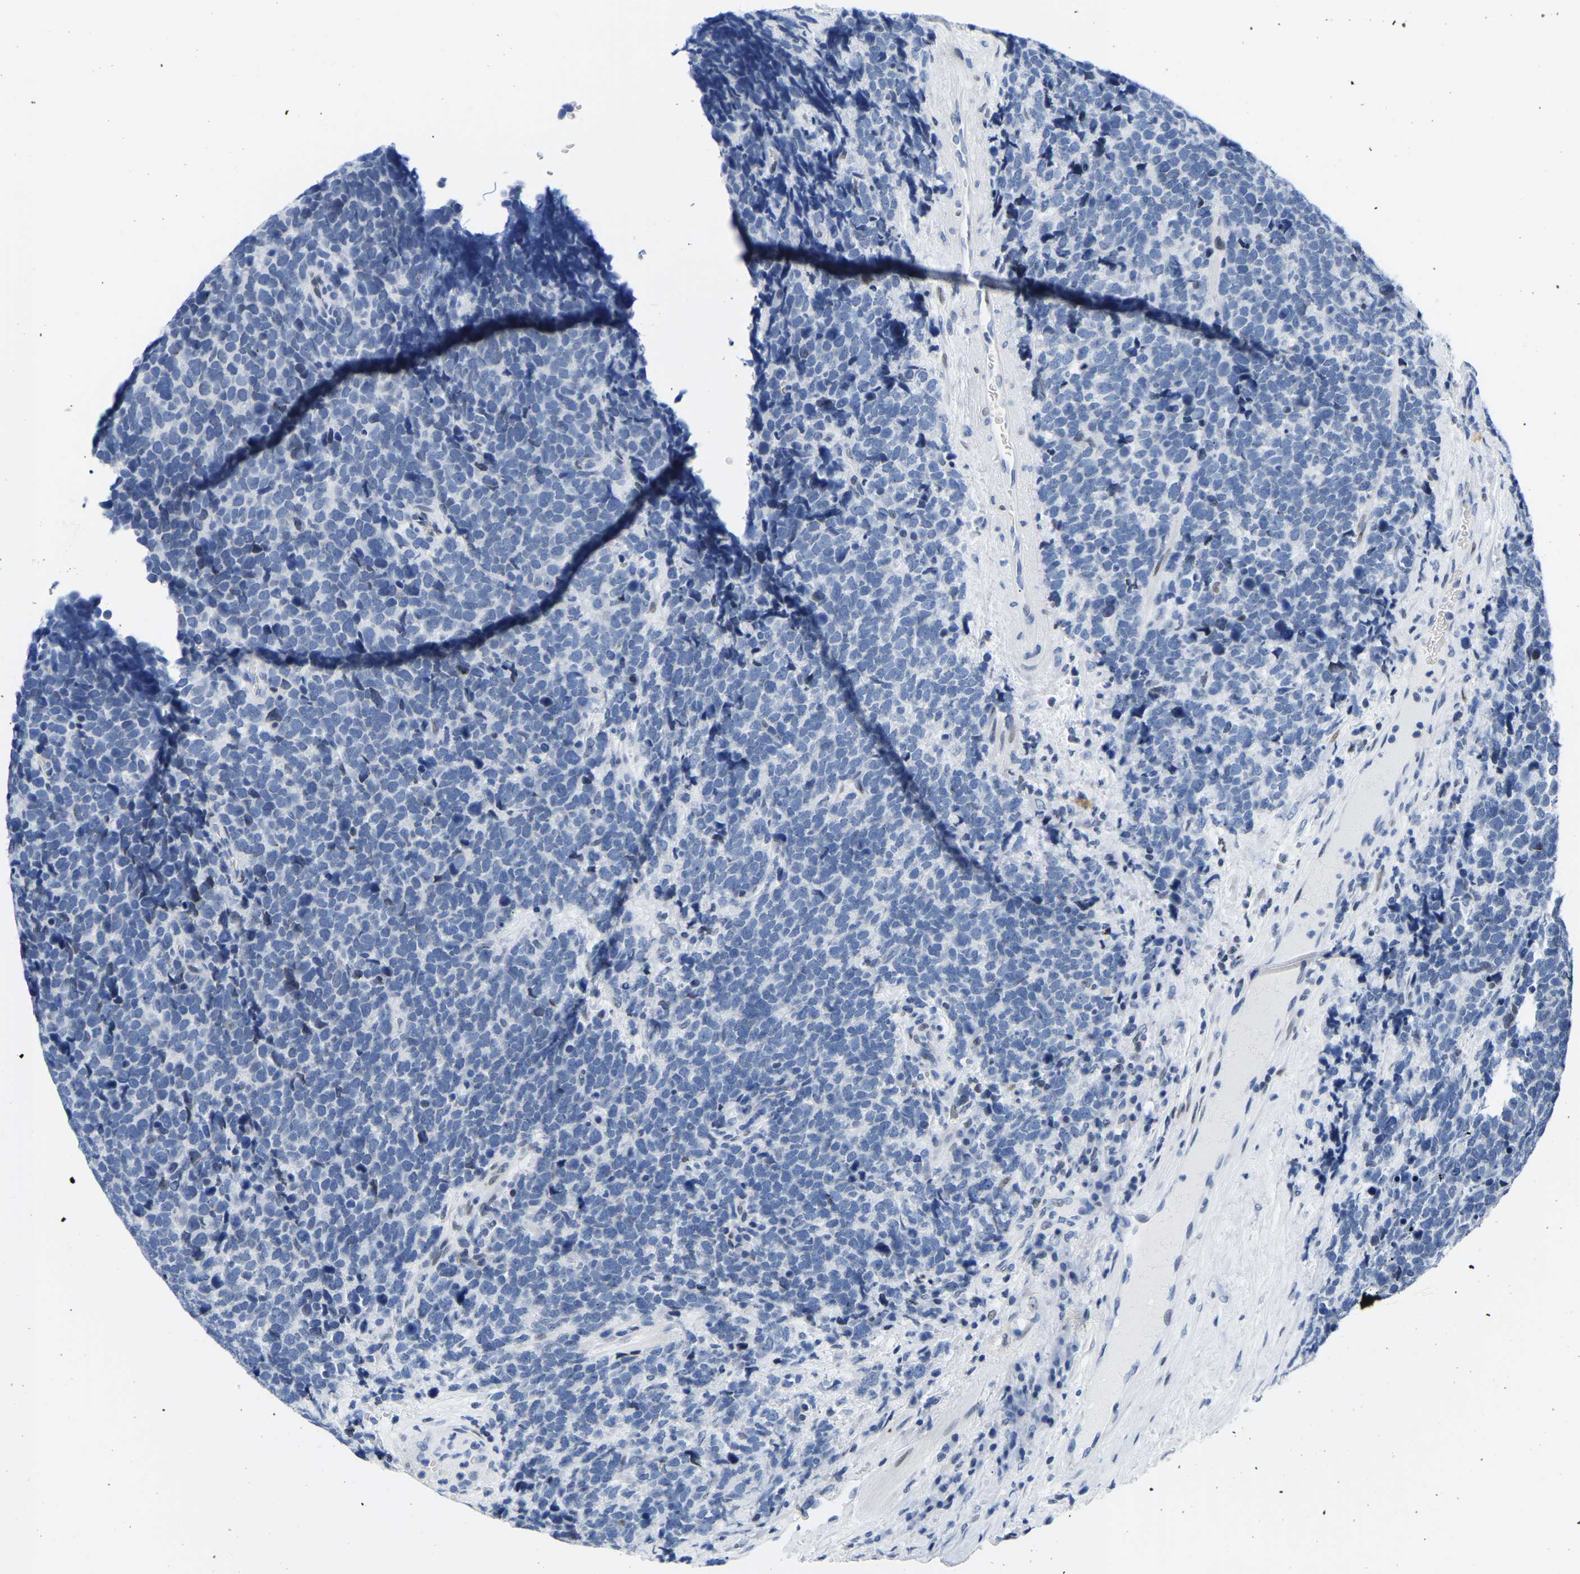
{"staining": {"intensity": "negative", "quantity": "none", "location": "none"}, "tissue": "urothelial cancer", "cell_type": "Tumor cells", "image_type": "cancer", "snomed": [{"axis": "morphology", "description": "Urothelial carcinoma, High grade"}, {"axis": "topography", "description": "Urinary bladder"}], "caption": "IHC of human urothelial cancer demonstrates no staining in tumor cells.", "gene": "UPK3A", "patient": {"sex": "female", "age": 82}}